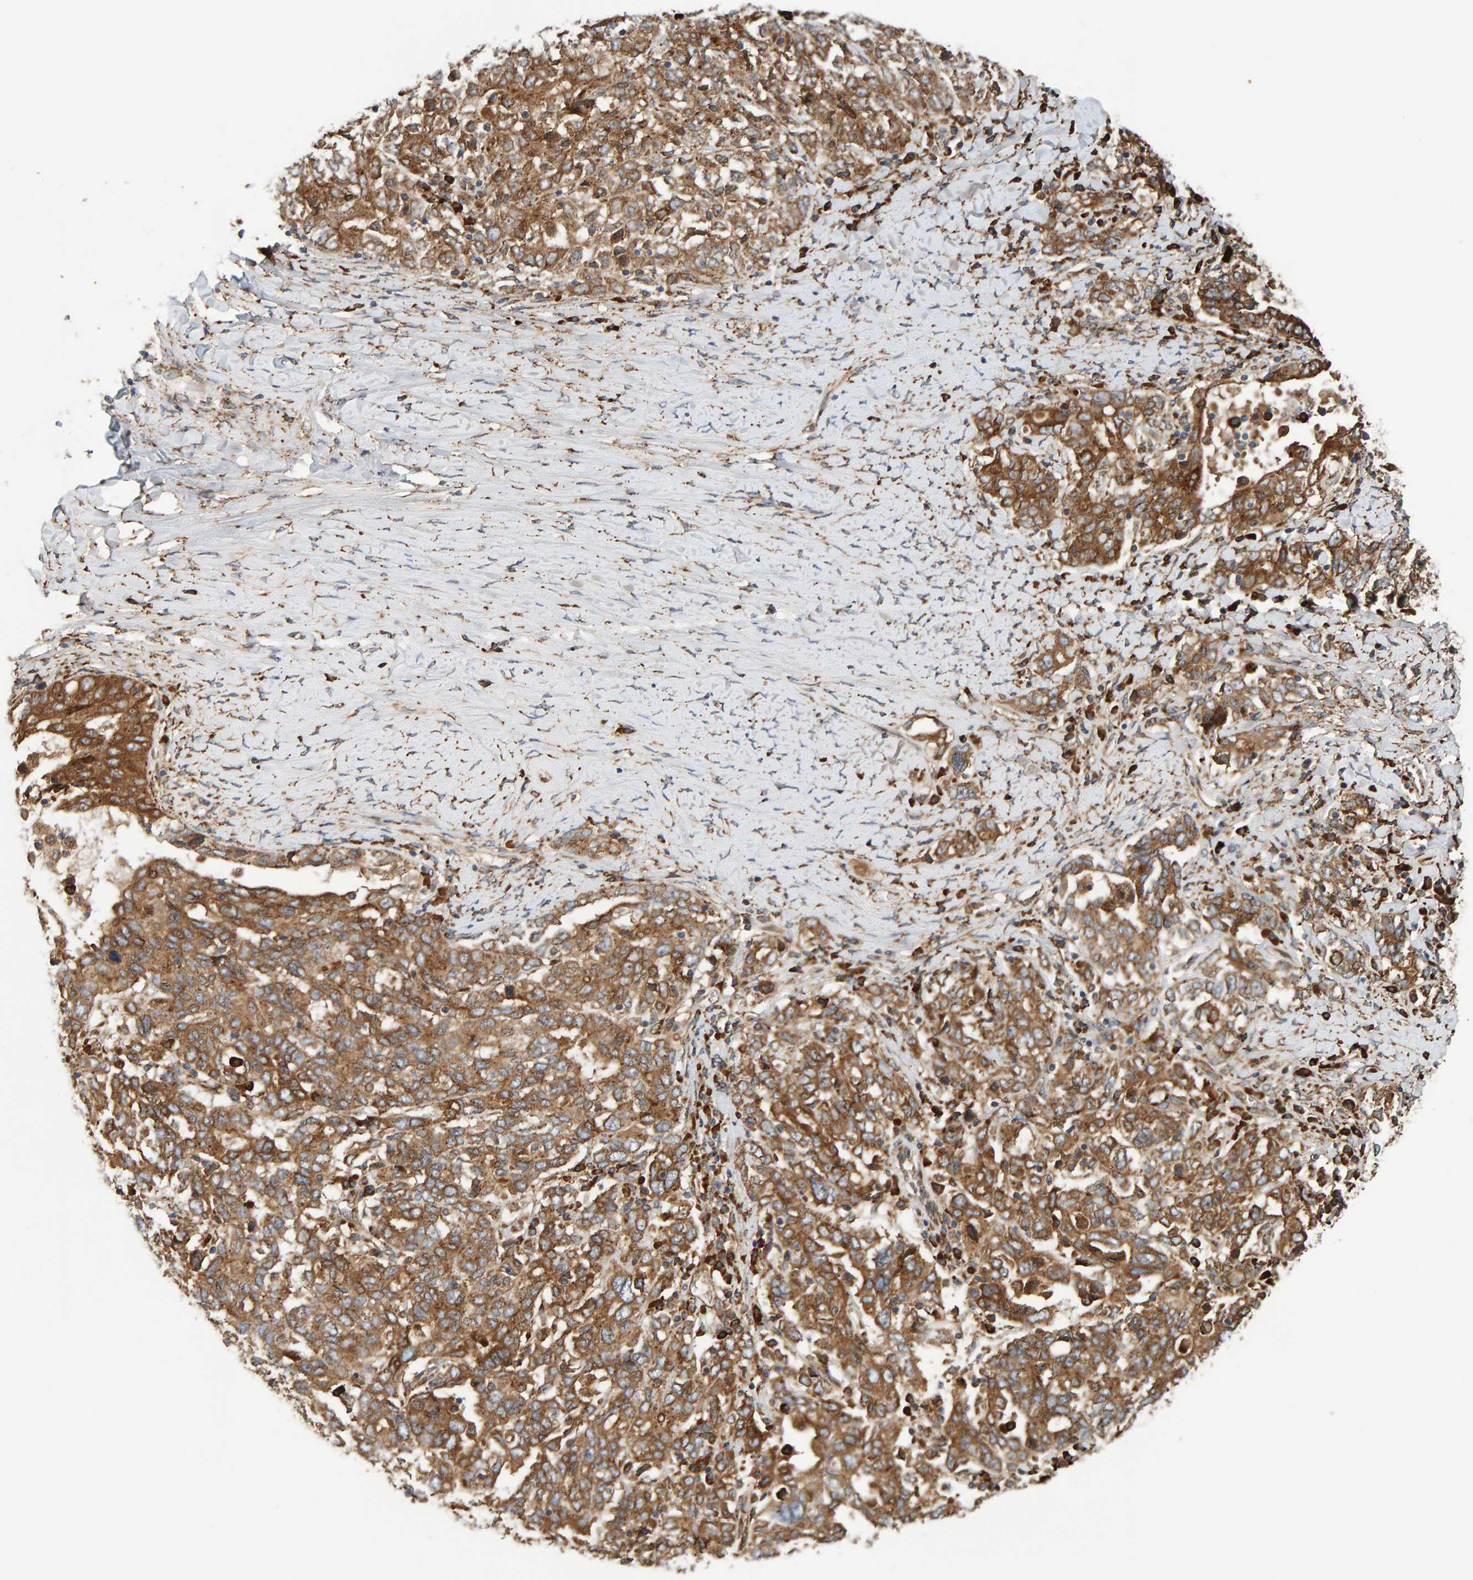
{"staining": {"intensity": "moderate", "quantity": ">75%", "location": "cytoplasmic/membranous"}, "tissue": "ovarian cancer", "cell_type": "Tumor cells", "image_type": "cancer", "snomed": [{"axis": "morphology", "description": "Carcinoma, endometroid"}, {"axis": "topography", "description": "Ovary"}], "caption": "A photomicrograph of human ovarian endometroid carcinoma stained for a protein demonstrates moderate cytoplasmic/membranous brown staining in tumor cells. The staining was performed using DAB (3,3'-diaminobenzidine), with brown indicating positive protein expression. Nuclei are stained blue with hematoxylin.", "gene": "BAIAP2", "patient": {"sex": "female", "age": 62}}